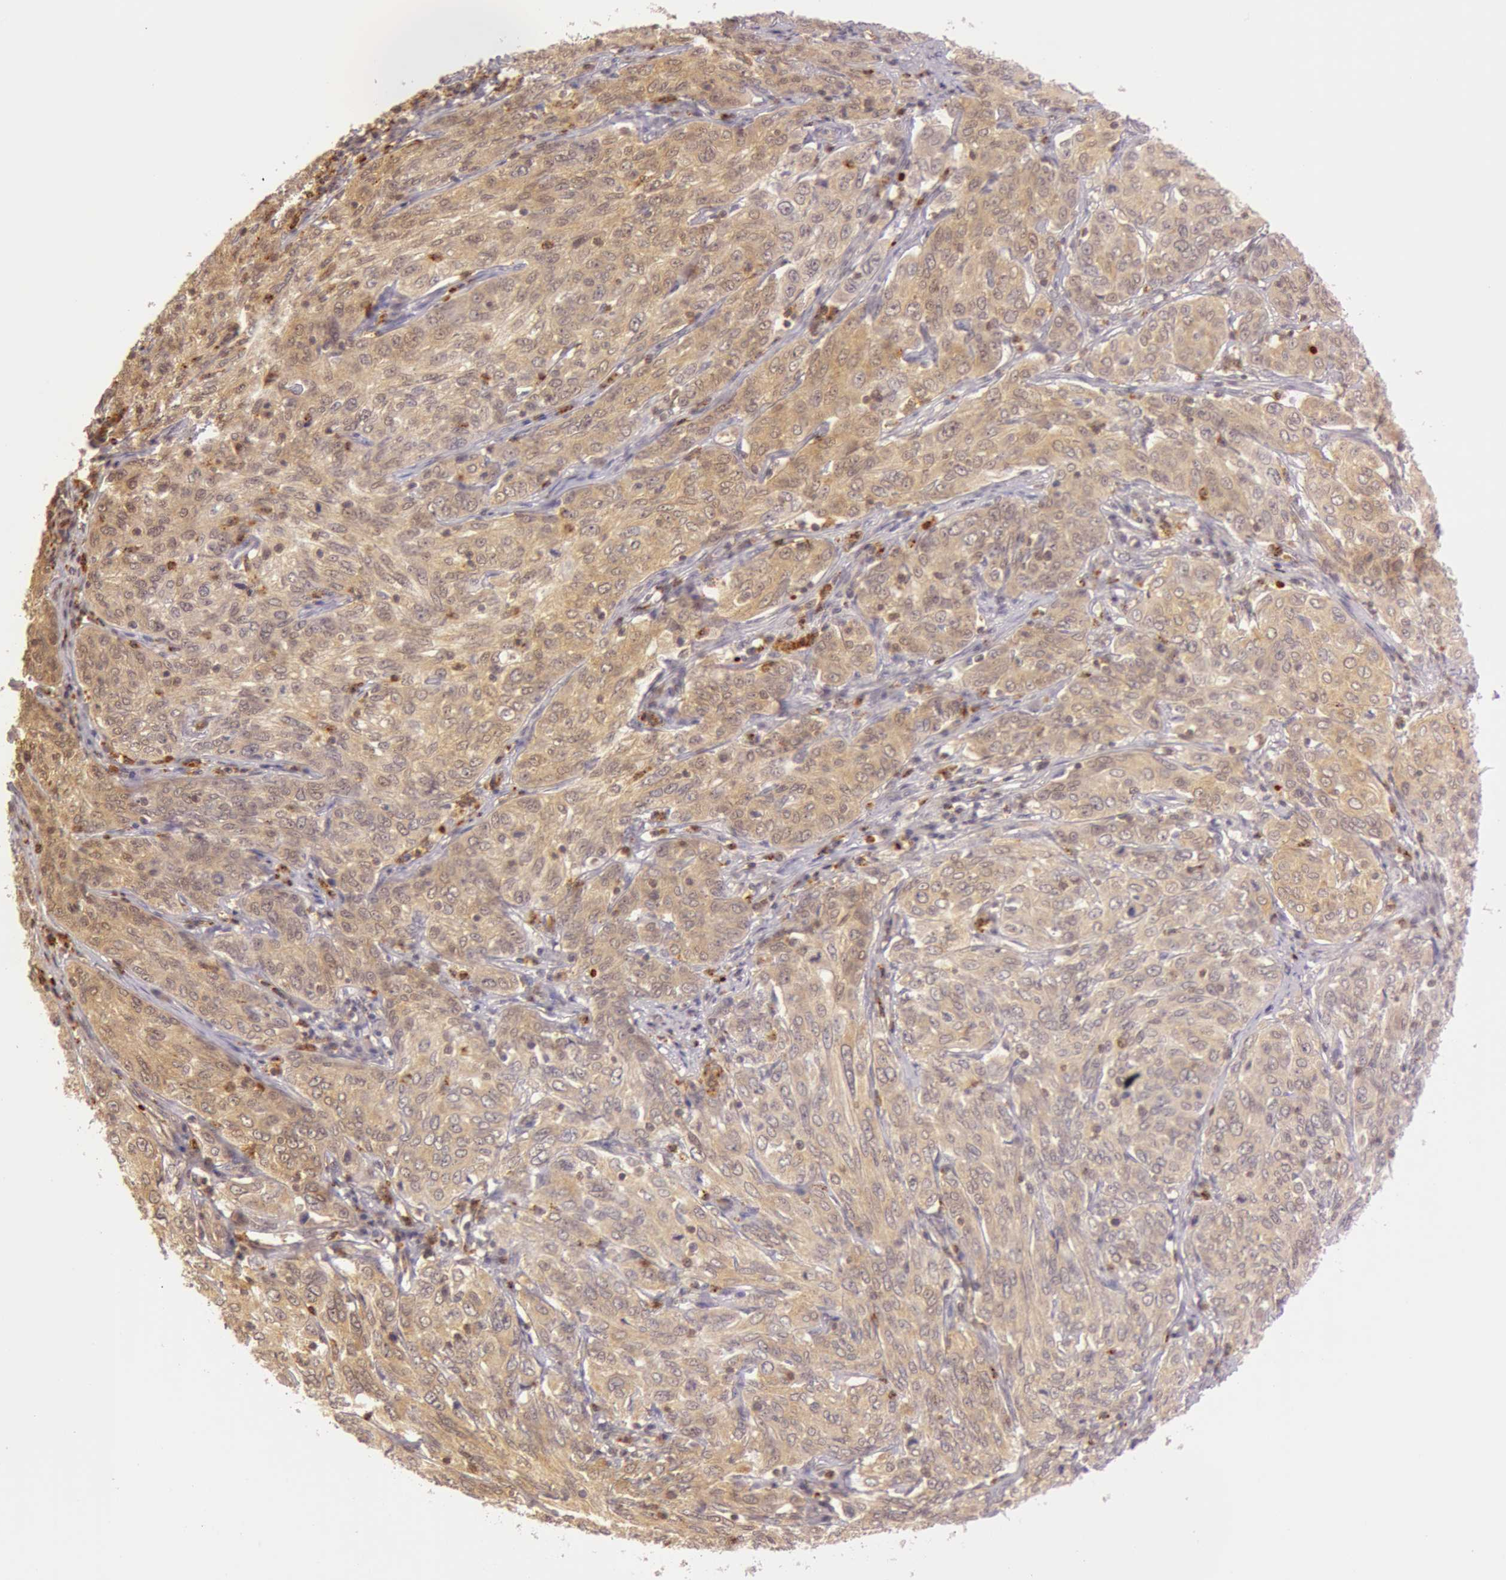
{"staining": {"intensity": "moderate", "quantity": ">75%", "location": "cytoplasmic/membranous"}, "tissue": "cervical cancer", "cell_type": "Tumor cells", "image_type": "cancer", "snomed": [{"axis": "morphology", "description": "Squamous cell carcinoma, NOS"}, {"axis": "topography", "description": "Cervix"}], "caption": "A micrograph of cervical cancer (squamous cell carcinoma) stained for a protein exhibits moderate cytoplasmic/membranous brown staining in tumor cells. (DAB IHC with brightfield microscopy, high magnification).", "gene": "ATG2B", "patient": {"sex": "female", "age": 38}}